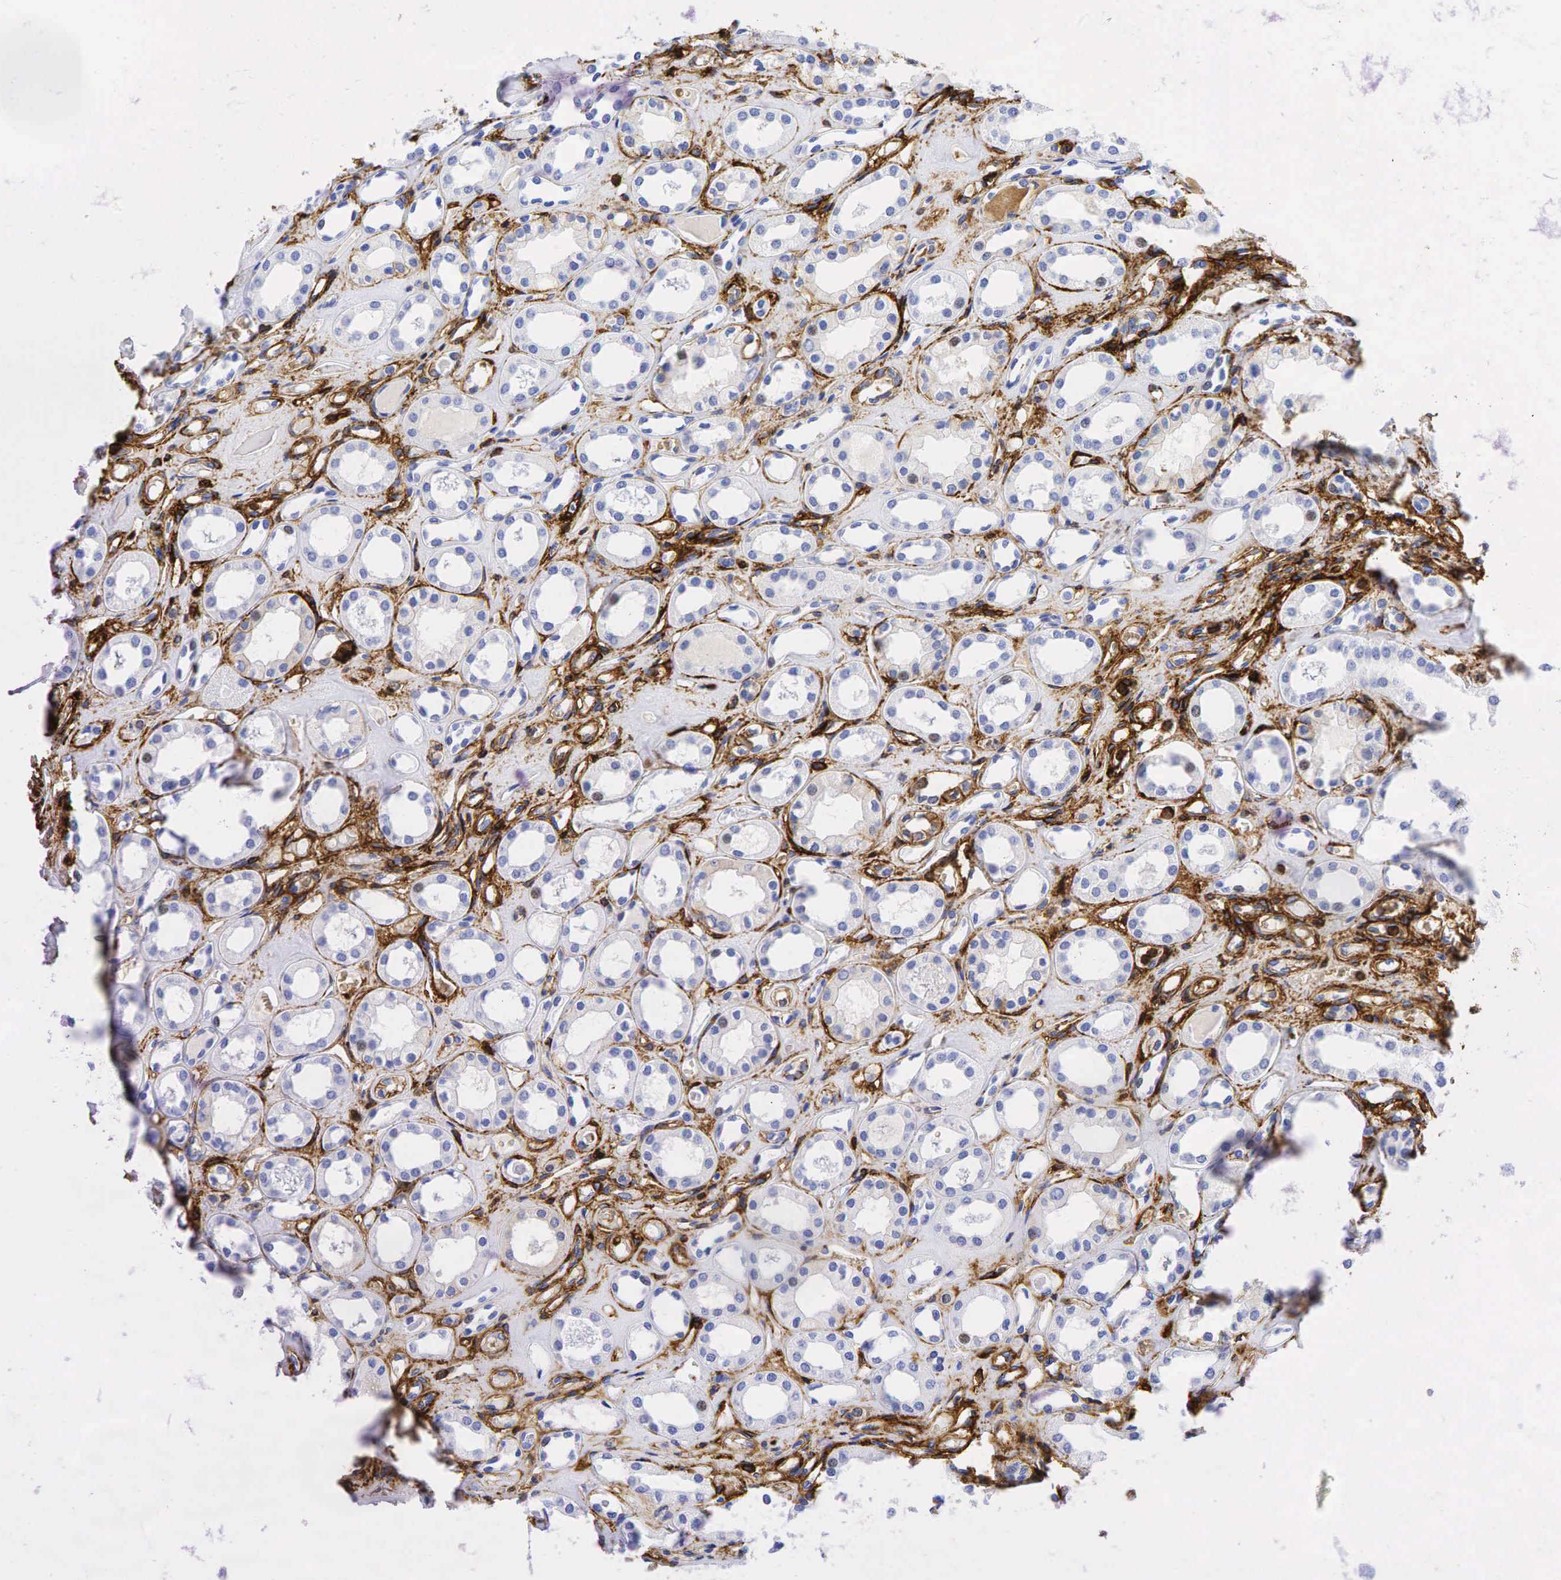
{"staining": {"intensity": "moderate", "quantity": "<25%", "location": "cytoplasmic/membranous"}, "tissue": "kidney", "cell_type": "Cells in glomeruli", "image_type": "normal", "snomed": [{"axis": "morphology", "description": "Normal tissue, NOS"}, {"axis": "topography", "description": "Kidney"}], "caption": "About <25% of cells in glomeruli in normal human kidney display moderate cytoplasmic/membranous protein staining as visualized by brown immunohistochemical staining.", "gene": "CD44", "patient": {"sex": "male", "age": 61}}